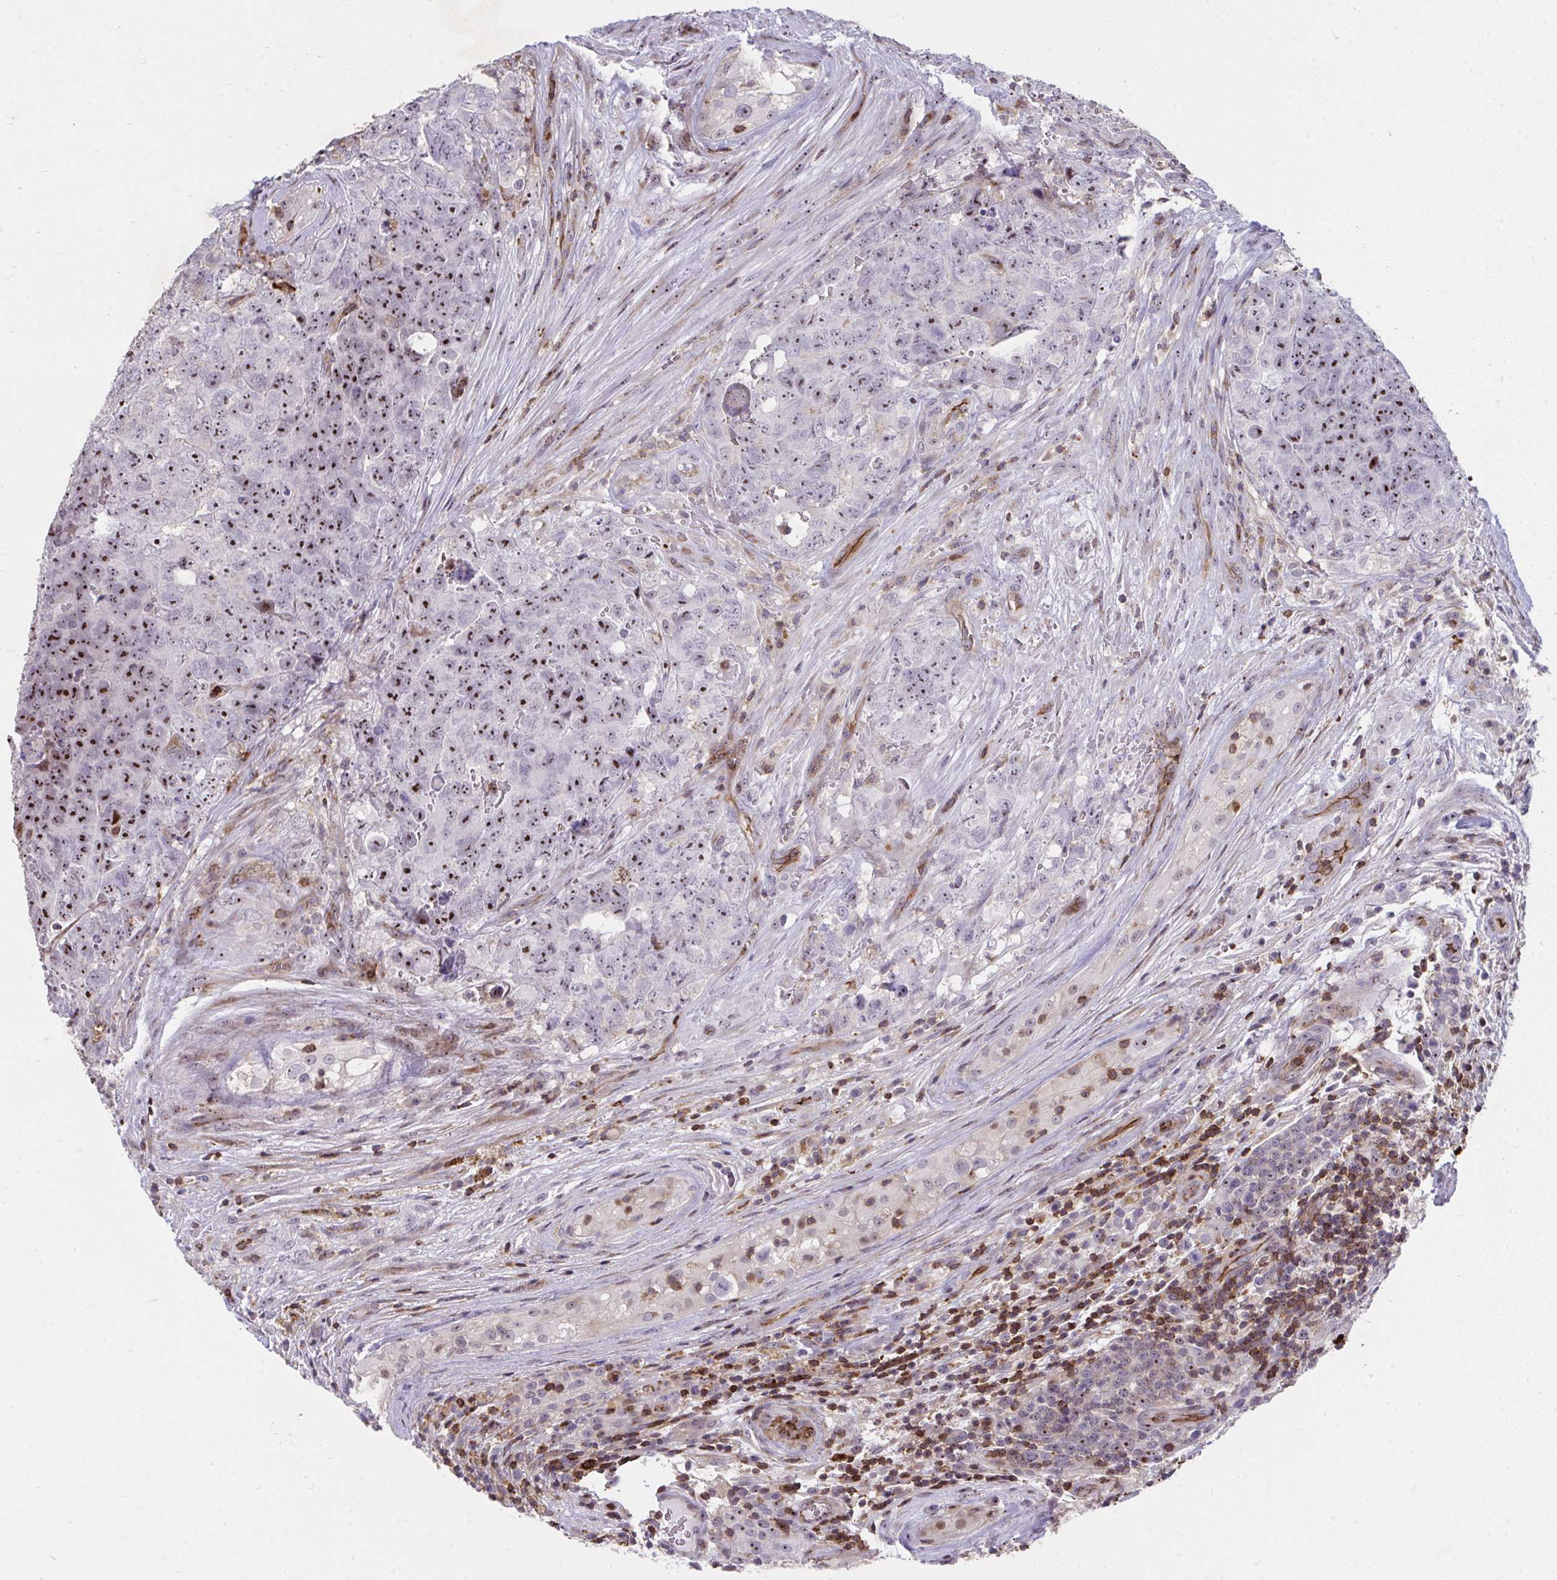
{"staining": {"intensity": "strong", "quantity": "25%-75%", "location": "nuclear"}, "tissue": "testis cancer", "cell_type": "Tumor cells", "image_type": "cancer", "snomed": [{"axis": "morphology", "description": "Seminoma, NOS"}, {"axis": "morphology", "description": "Teratoma, malignant, NOS"}, {"axis": "topography", "description": "Testis"}], "caption": "This image demonstrates testis cancer (teratoma (malignant)) stained with immunohistochemistry to label a protein in brown. The nuclear of tumor cells show strong positivity for the protein. Nuclei are counter-stained blue.", "gene": "FOXN3", "patient": {"sex": "male", "age": 34}}